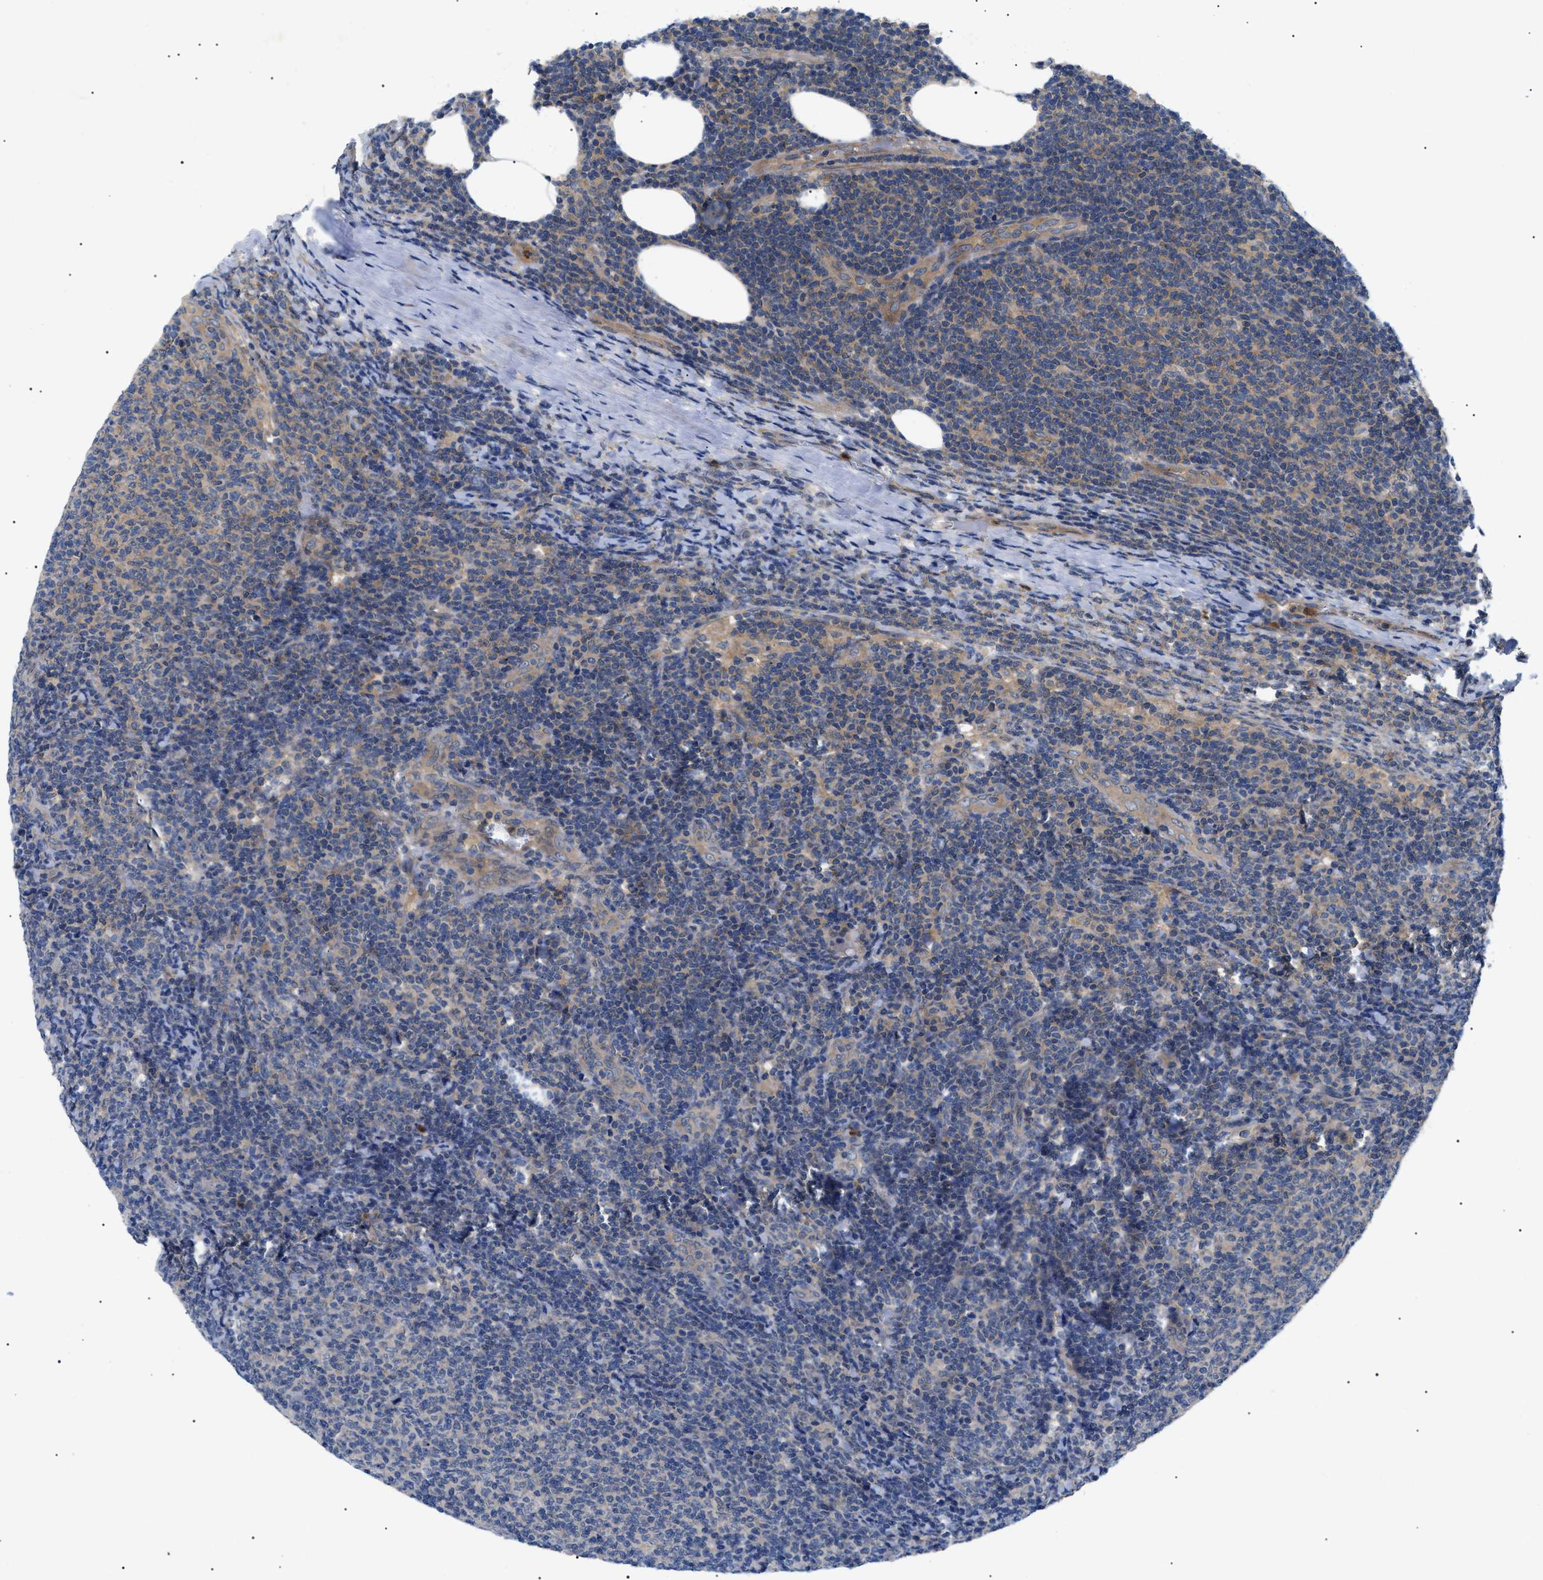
{"staining": {"intensity": "weak", "quantity": "25%-75%", "location": "cytoplasmic/membranous"}, "tissue": "lymphoma", "cell_type": "Tumor cells", "image_type": "cancer", "snomed": [{"axis": "morphology", "description": "Malignant lymphoma, non-Hodgkin's type, Low grade"}, {"axis": "topography", "description": "Lymph node"}], "caption": "Protein expression analysis of human lymphoma reveals weak cytoplasmic/membranous positivity in approximately 25%-75% of tumor cells.", "gene": "RIPK1", "patient": {"sex": "male", "age": 66}}